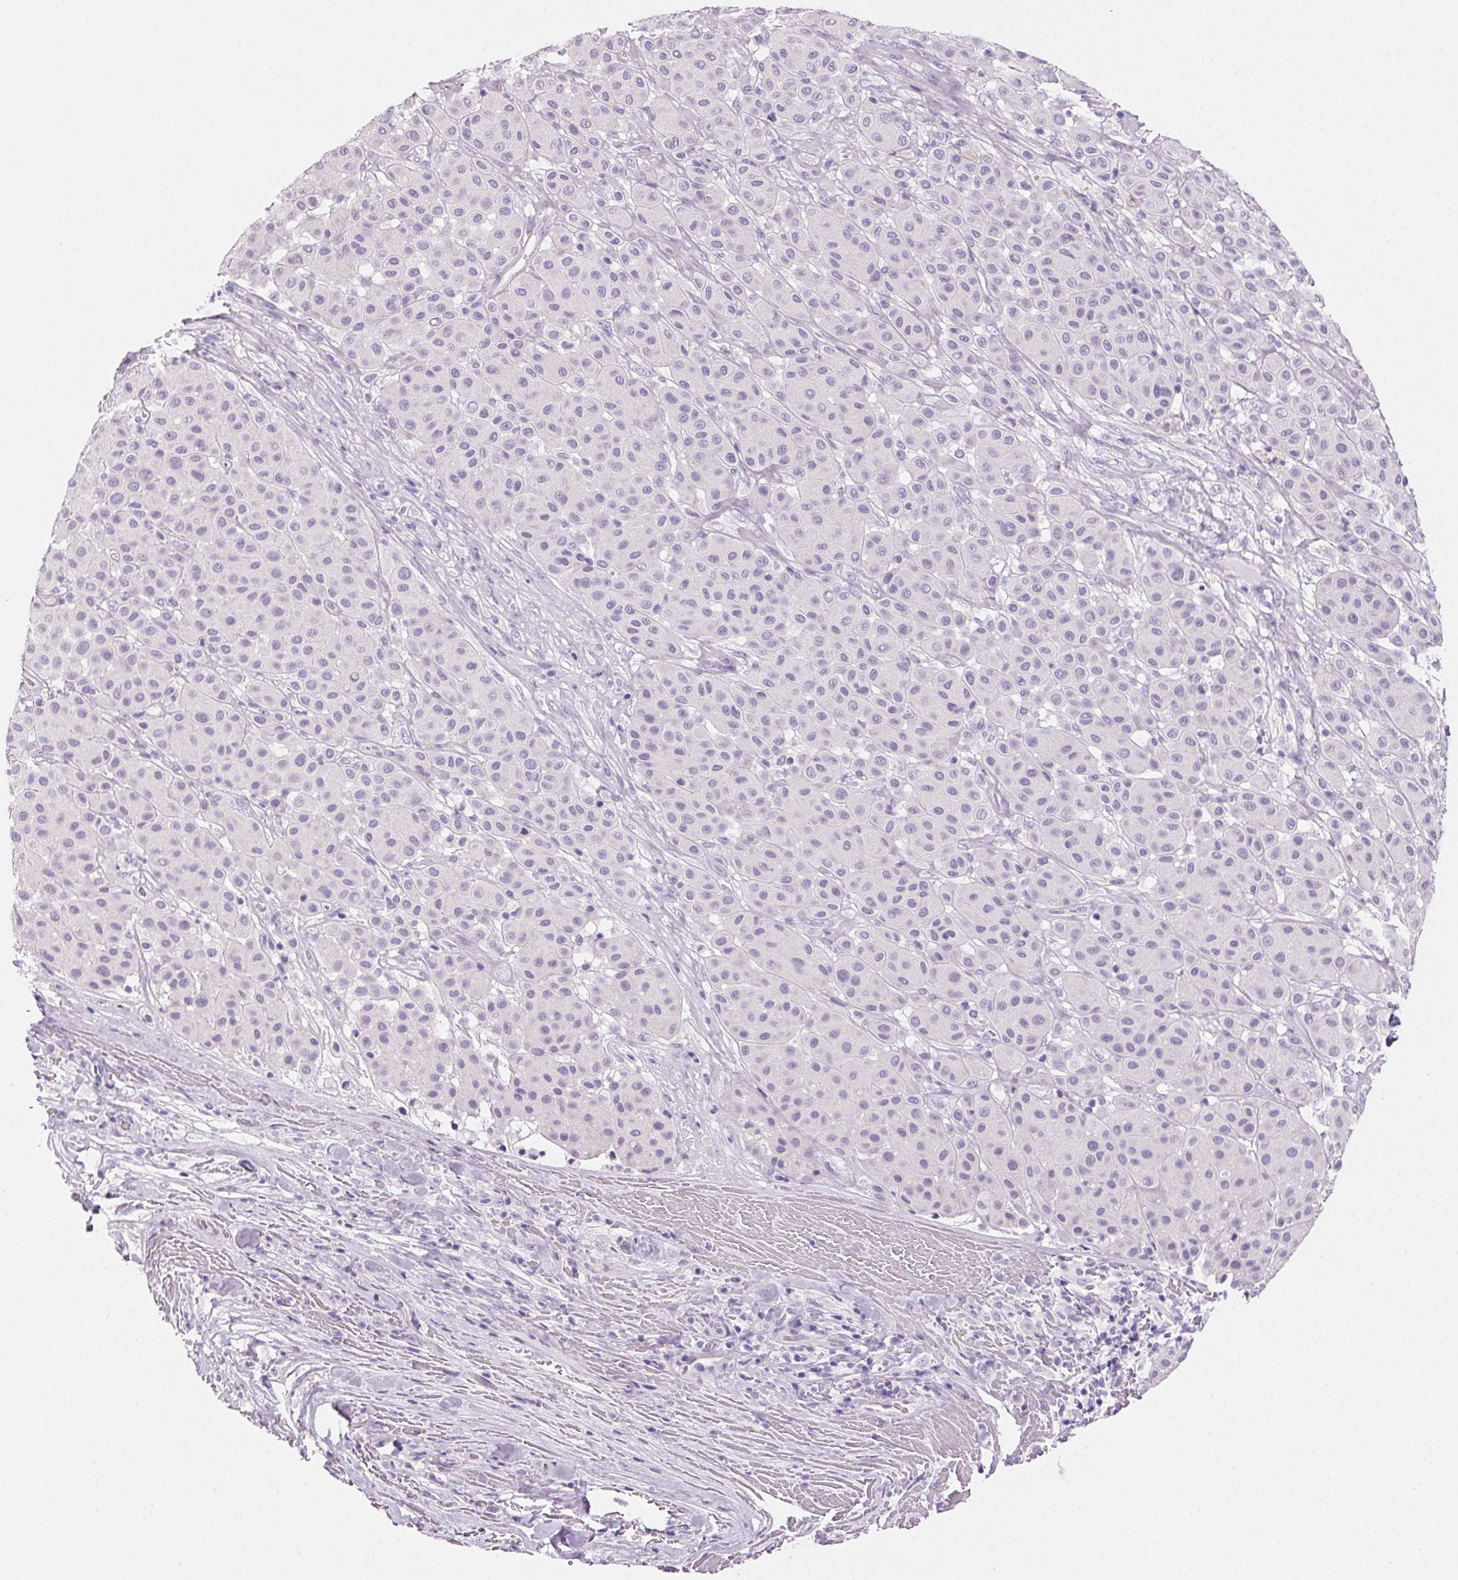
{"staining": {"intensity": "negative", "quantity": "none", "location": "none"}, "tissue": "melanoma", "cell_type": "Tumor cells", "image_type": "cancer", "snomed": [{"axis": "morphology", "description": "Malignant melanoma, Metastatic site"}, {"axis": "topography", "description": "Smooth muscle"}], "caption": "Human malignant melanoma (metastatic site) stained for a protein using IHC displays no staining in tumor cells.", "gene": "PRSS3", "patient": {"sex": "male", "age": 41}}